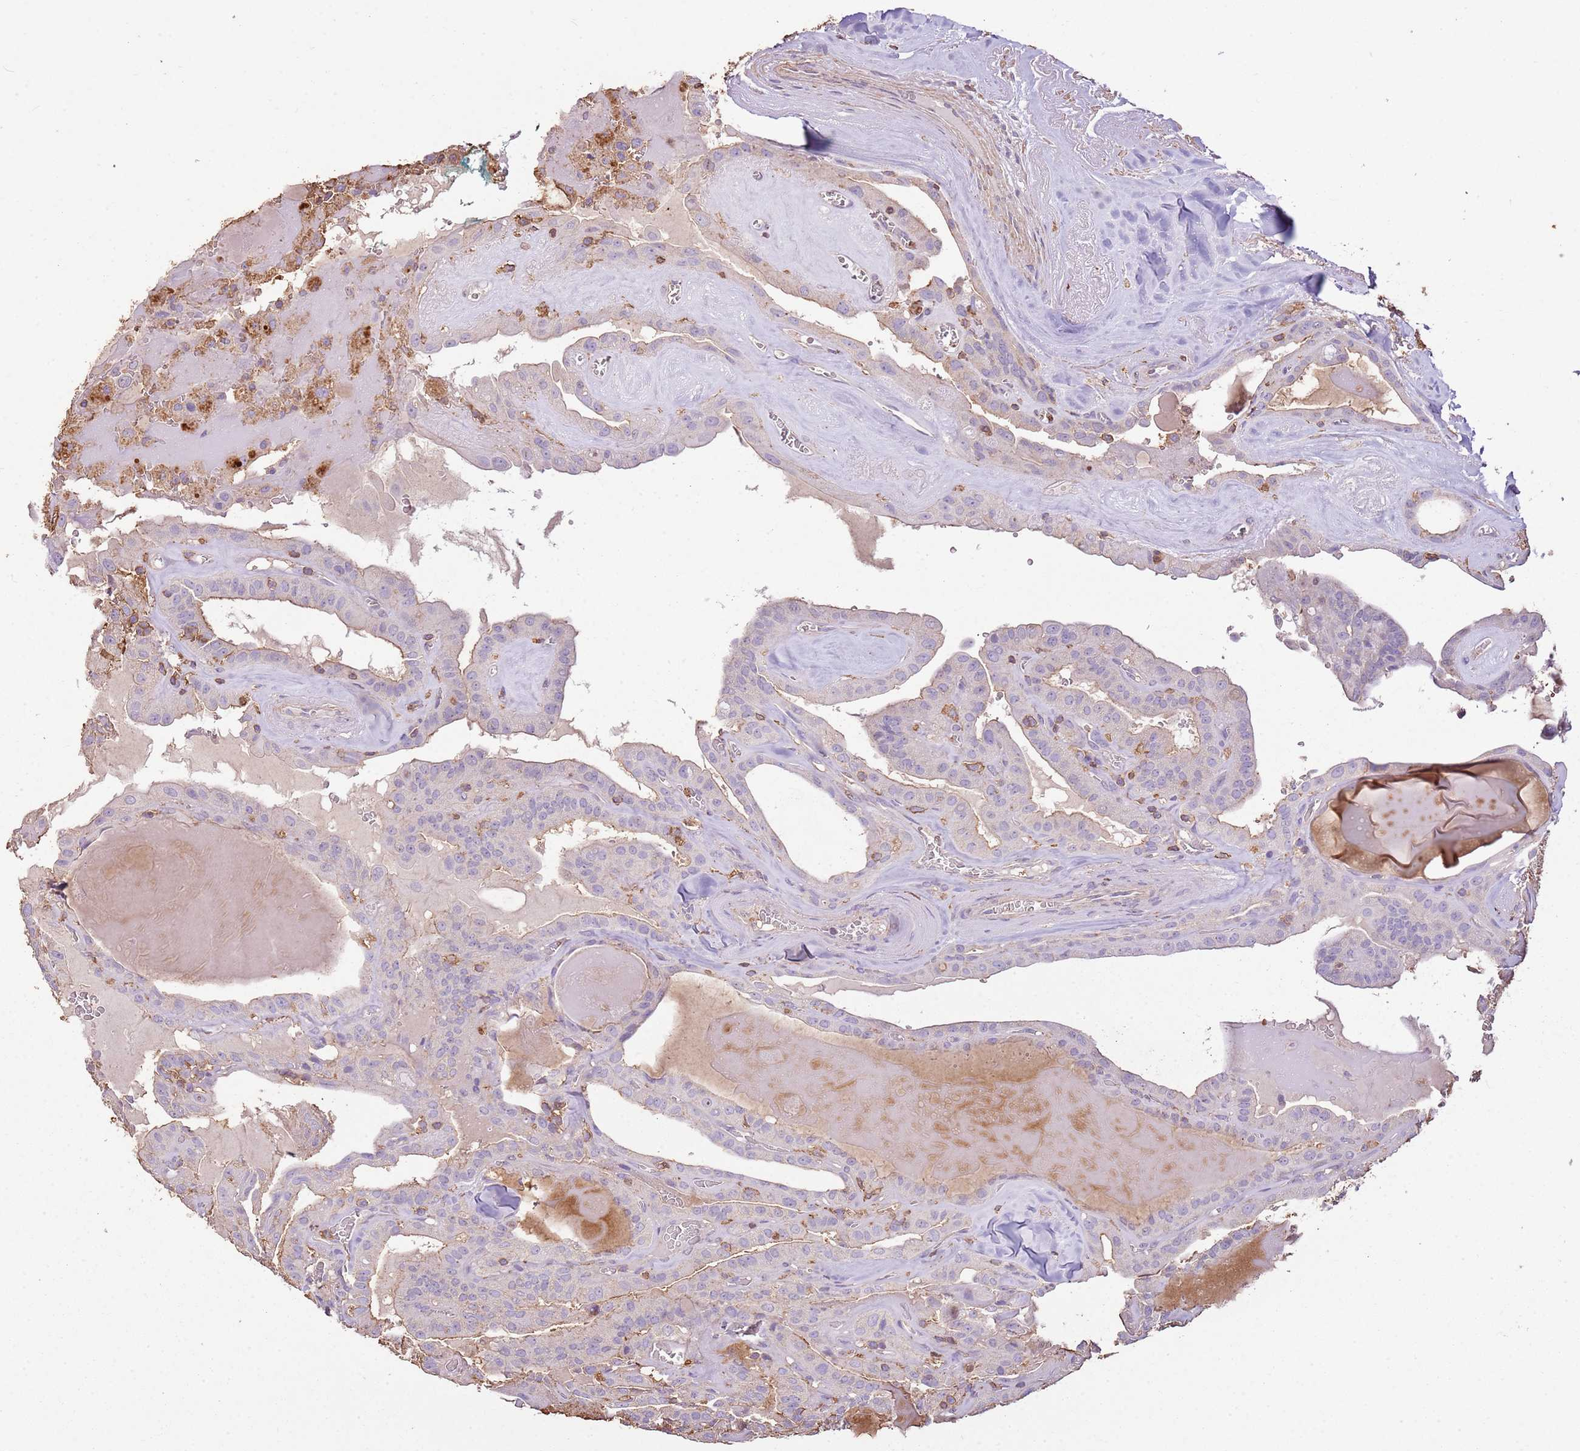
{"staining": {"intensity": "negative", "quantity": "none", "location": "none"}, "tissue": "thyroid cancer", "cell_type": "Tumor cells", "image_type": "cancer", "snomed": [{"axis": "morphology", "description": "Papillary adenocarcinoma, NOS"}, {"axis": "topography", "description": "Thyroid gland"}], "caption": "Thyroid papillary adenocarcinoma was stained to show a protein in brown. There is no significant positivity in tumor cells.", "gene": "ARL10", "patient": {"sex": "male", "age": 52}}